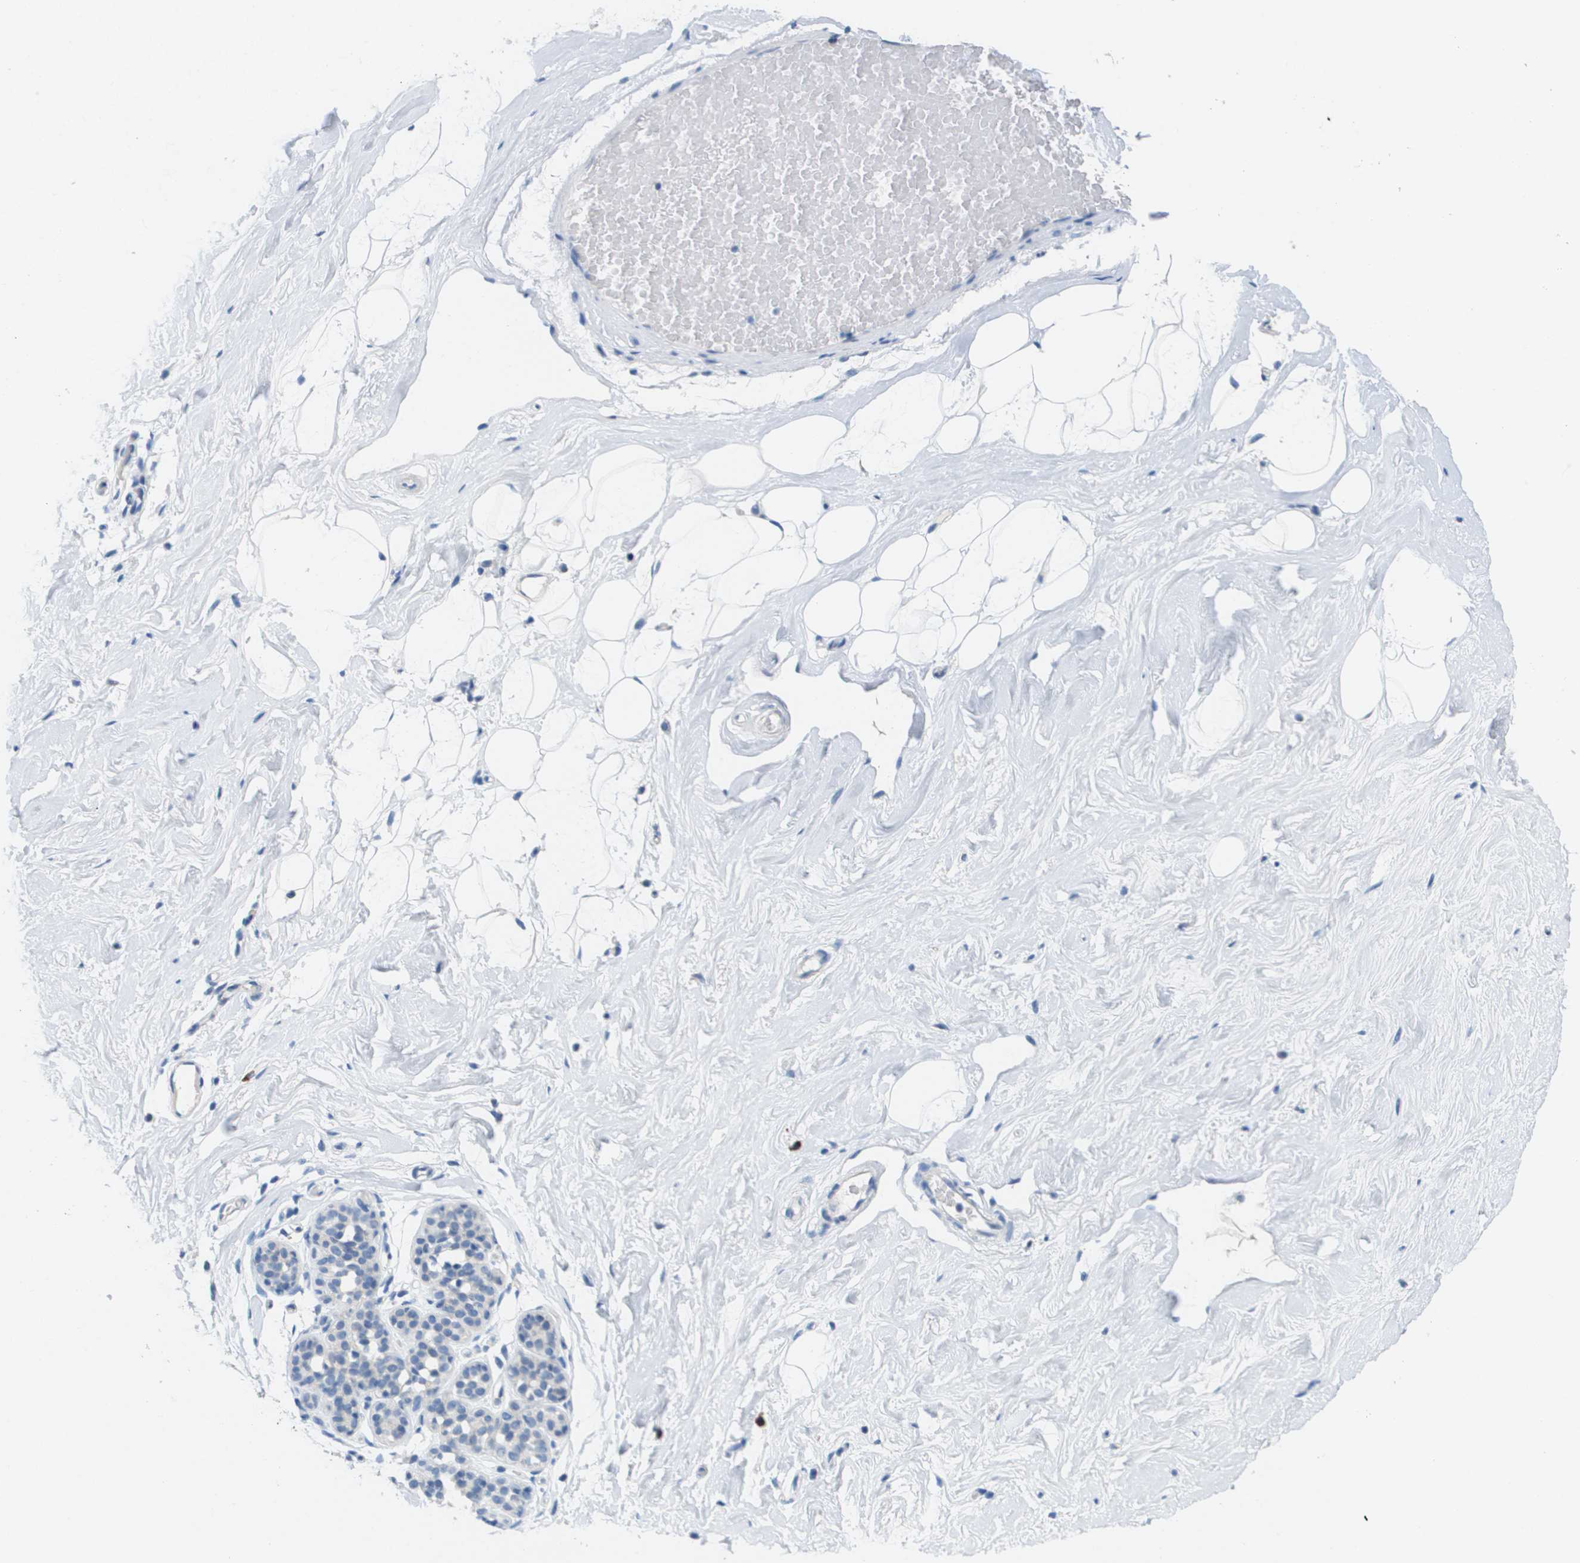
{"staining": {"intensity": "negative", "quantity": "none", "location": "none"}, "tissue": "breast", "cell_type": "Adipocytes", "image_type": "normal", "snomed": [{"axis": "morphology", "description": "Normal tissue, NOS"}, {"axis": "topography", "description": "Breast"}], "caption": "An immunohistochemistry micrograph of unremarkable breast is shown. There is no staining in adipocytes of breast. (DAB IHC visualized using brightfield microscopy, high magnification).", "gene": "CD3G", "patient": {"sex": "female", "age": 75}}